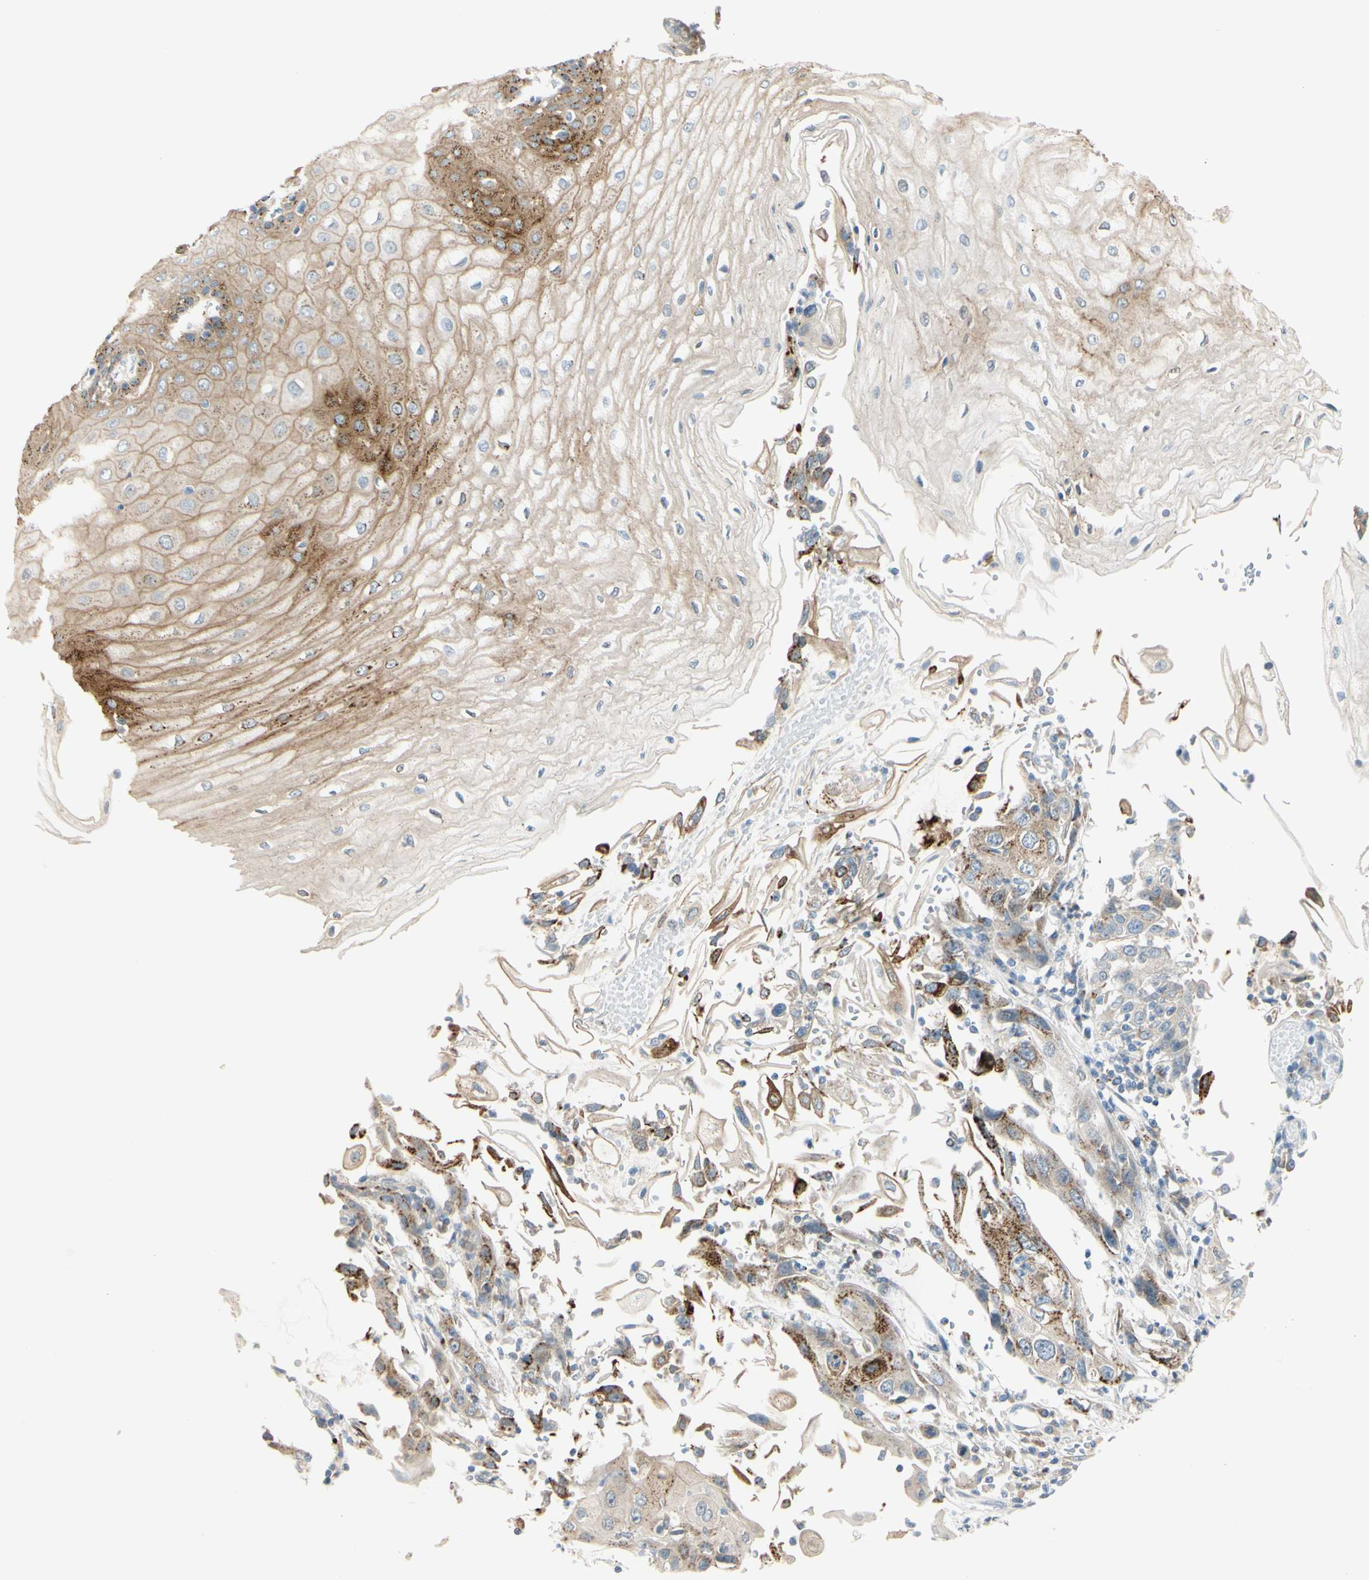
{"staining": {"intensity": "moderate", "quantity": "25%-75%", "location": "cytoplasmic/membranous"}, "tissue": "esophagus", "cell_type": "Squamous epithelial cells", "image_type": "normal", "snomed": [{"axis": "morphology", "description": "Normal tissue, NOS"}, {"axis": "morphology", "description": "Squamous cell carcinoma, NOS"}, {"axis": "topography", "description": "Esophagus"}], "caption": "Squamous epithelial cells display medium levels of moderate cytoplasmic/membranous positivity in about 25%-75% of cells in normal human esophagus.", "gene": "GALNT5", "patient": {"sex": "male", "age": 65}}